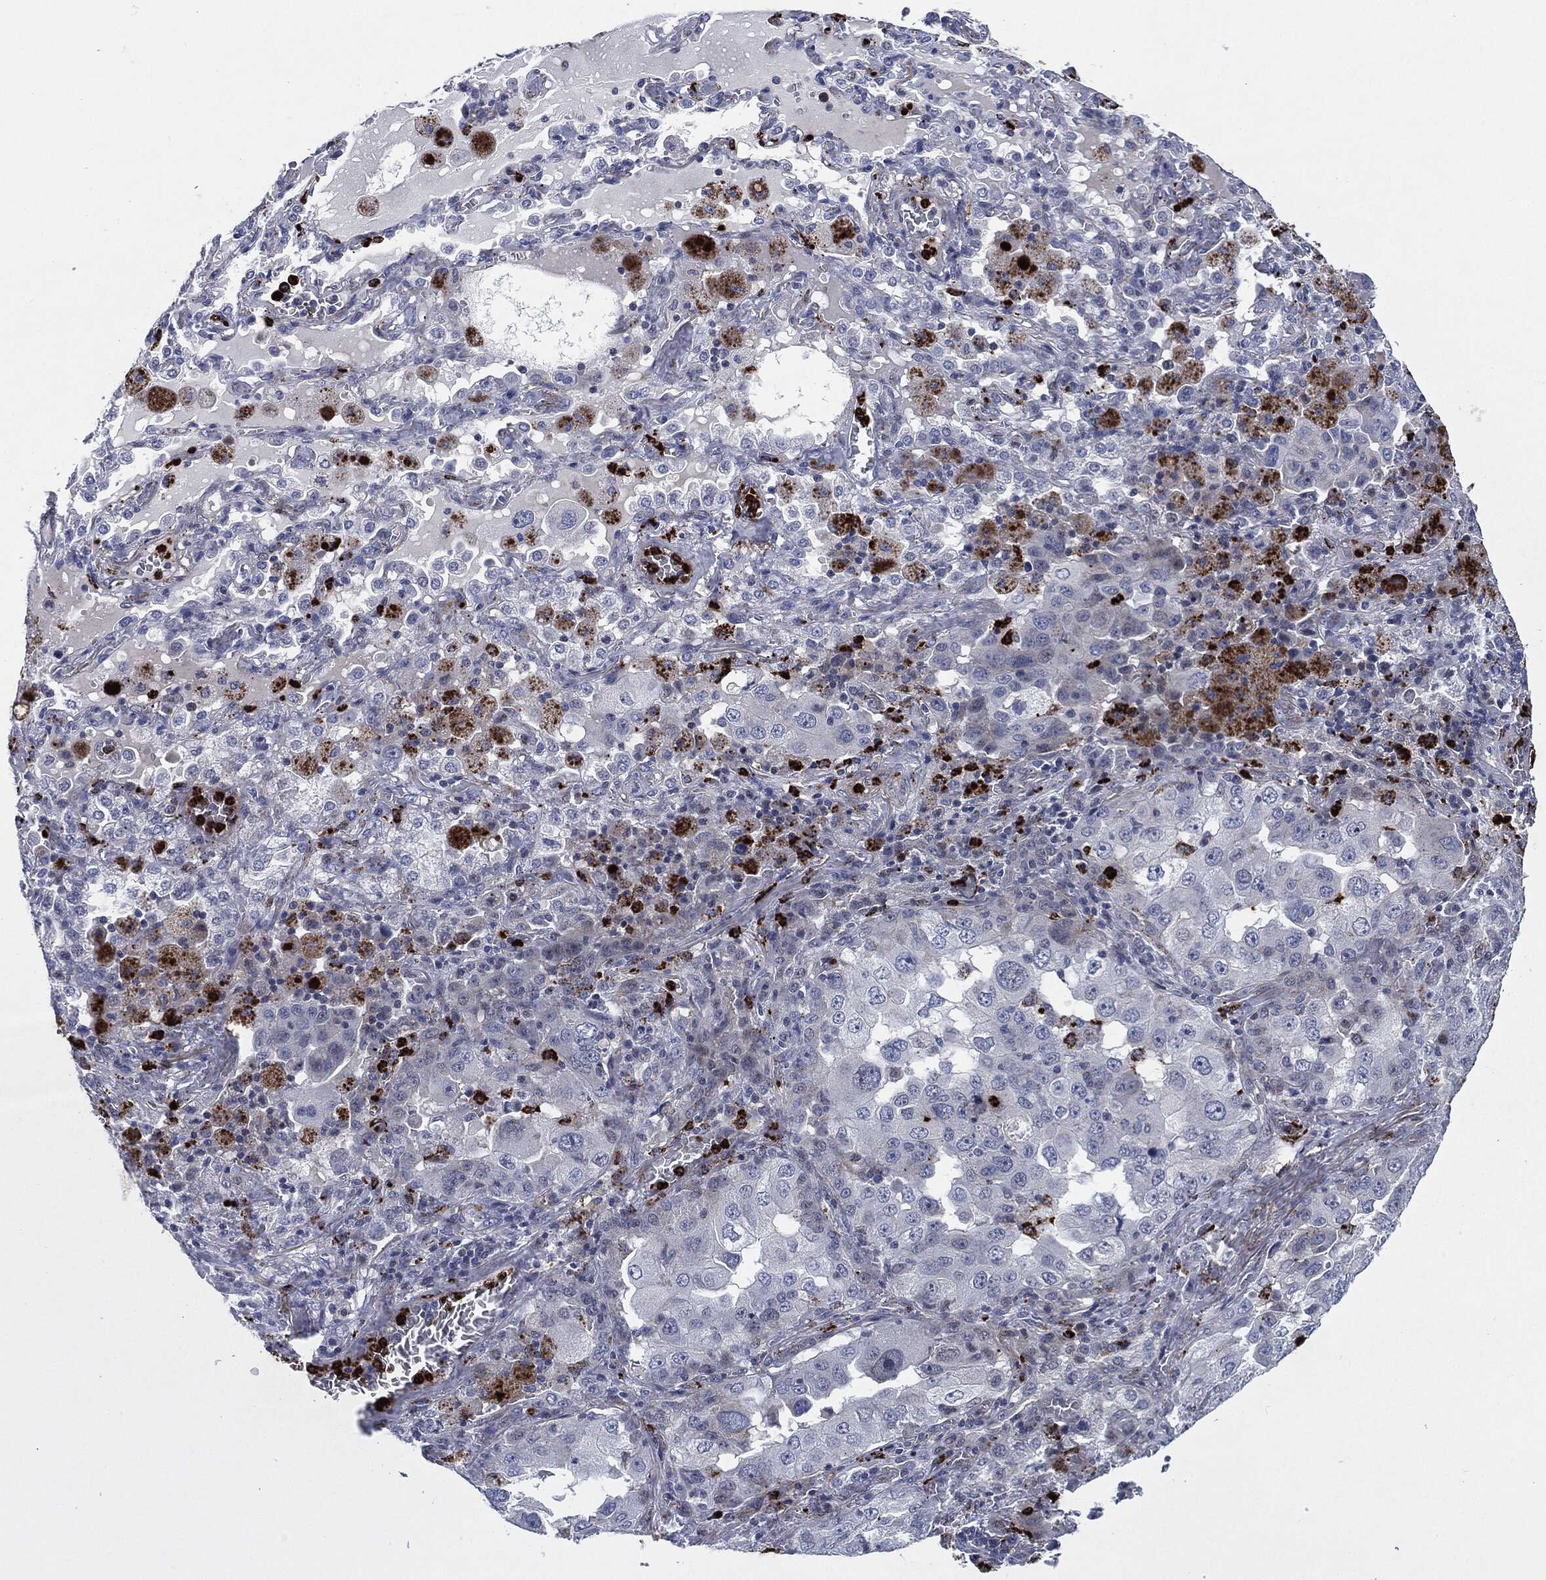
{"staining": {"intensity": "negative", "quantity": "none", "location": "none"}, "tissue": "lung cancer", "cell_type": "Tumor cells", "image_type": "cancer", "snomed": [{"axis": "morphology", "description": "Adenocarcinoma, NOS"}, {"axis": "topography", "description": "Lung"}], "caption": "A photomicrograph of lung cancer (adenocarcinoma) stained for a protein reveals no brown staining in tumor cells.", "gene": "MPO", "patient": {"sex": "female", "age": 61}}